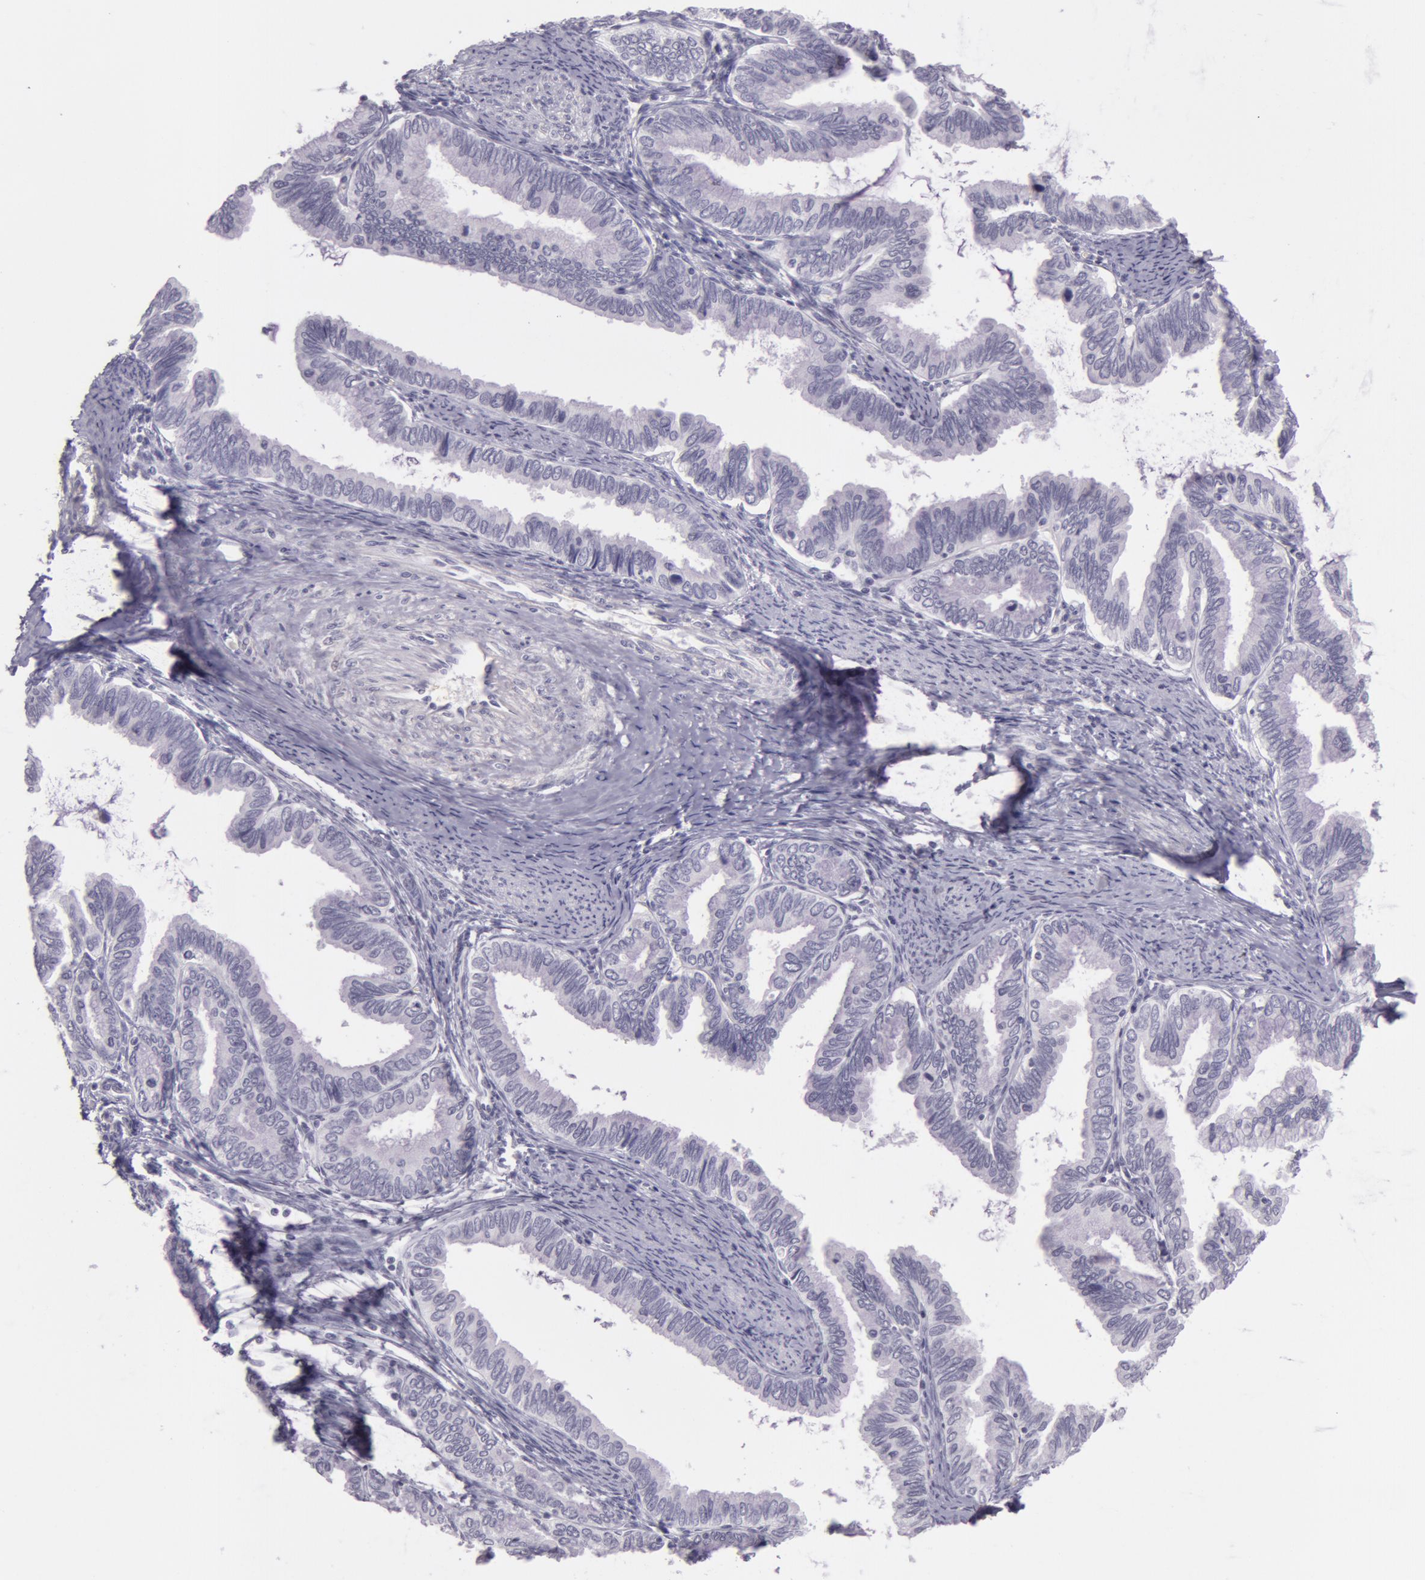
{"staining": {"intensity": "negative", "quantity": "none", "location": "none"}, "tissue": "cervical cancer", "cell_type": "Tumor cells", "image_type": "cancer", "snomed": [{"axis": "morphology", "description": "Adenocarcinoma, NOS"}, {"axis": "topography", "description": "Cervix"}], "caption": "Tumor cells are negative for brown protein staining in cervical cancer (adenocarcinoma).", "gene": "CKB", "patient": {"sex": "female", "age": 49}}